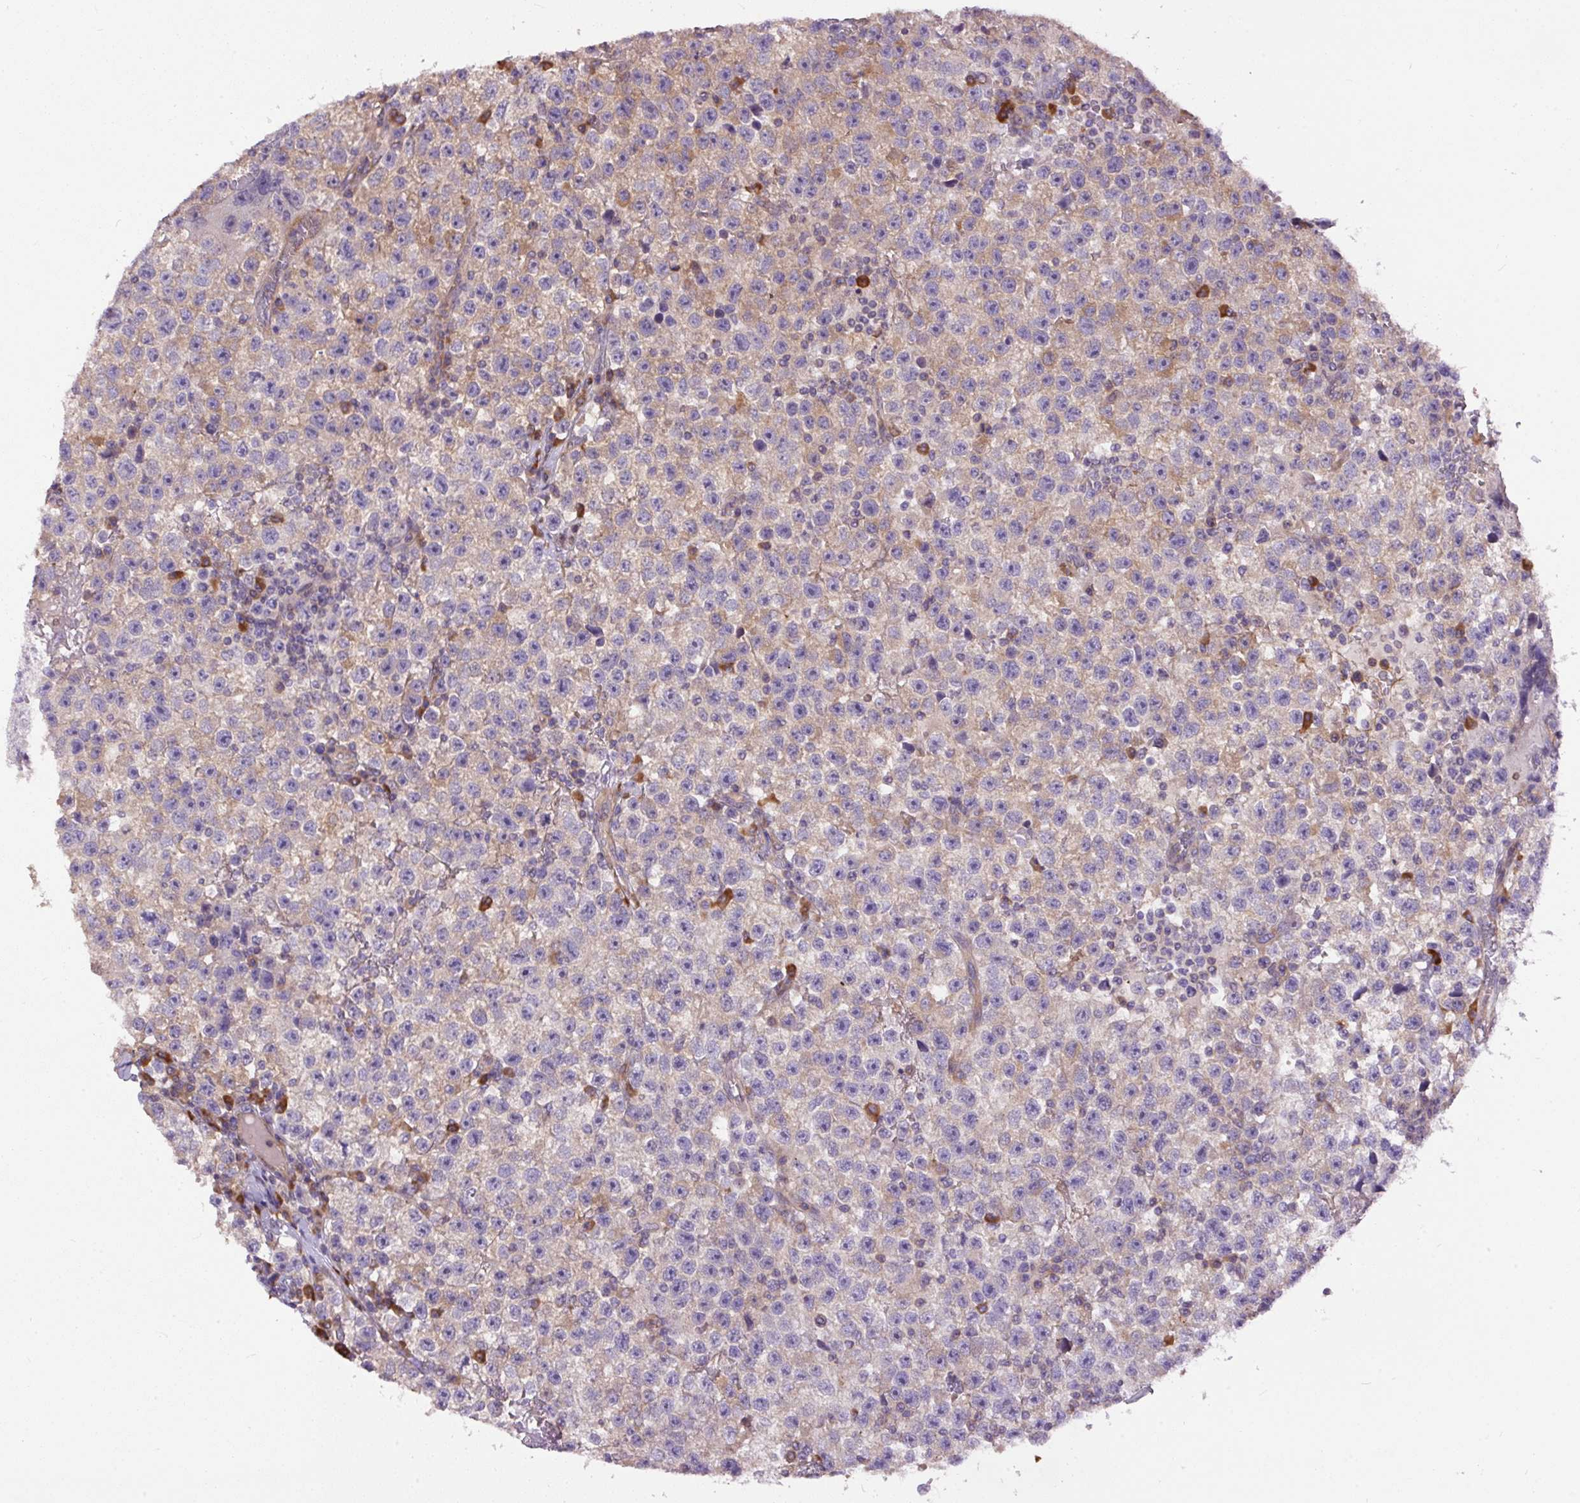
{"staining": {"intensity": "weak", "quantity": "25%-75%", "location": "cytoplasmic/membranous"}, "tissue": "testis cancer", "cell_type": "Tumor cells", "image_type": "cancer", "snomed": [{"axis": "morphology", "description": "Seminoma, NOS"}, {"axis": "topography", "description": "Testis"}], "caption": "Weak cytoplasmic/membranous expression for a protein is present in about 25%-75% of tumor cells of testis cancer using immunohistochemistry (IHC).", "gene": "PPME1", "patient": {"sex": "male", "age": 22}}